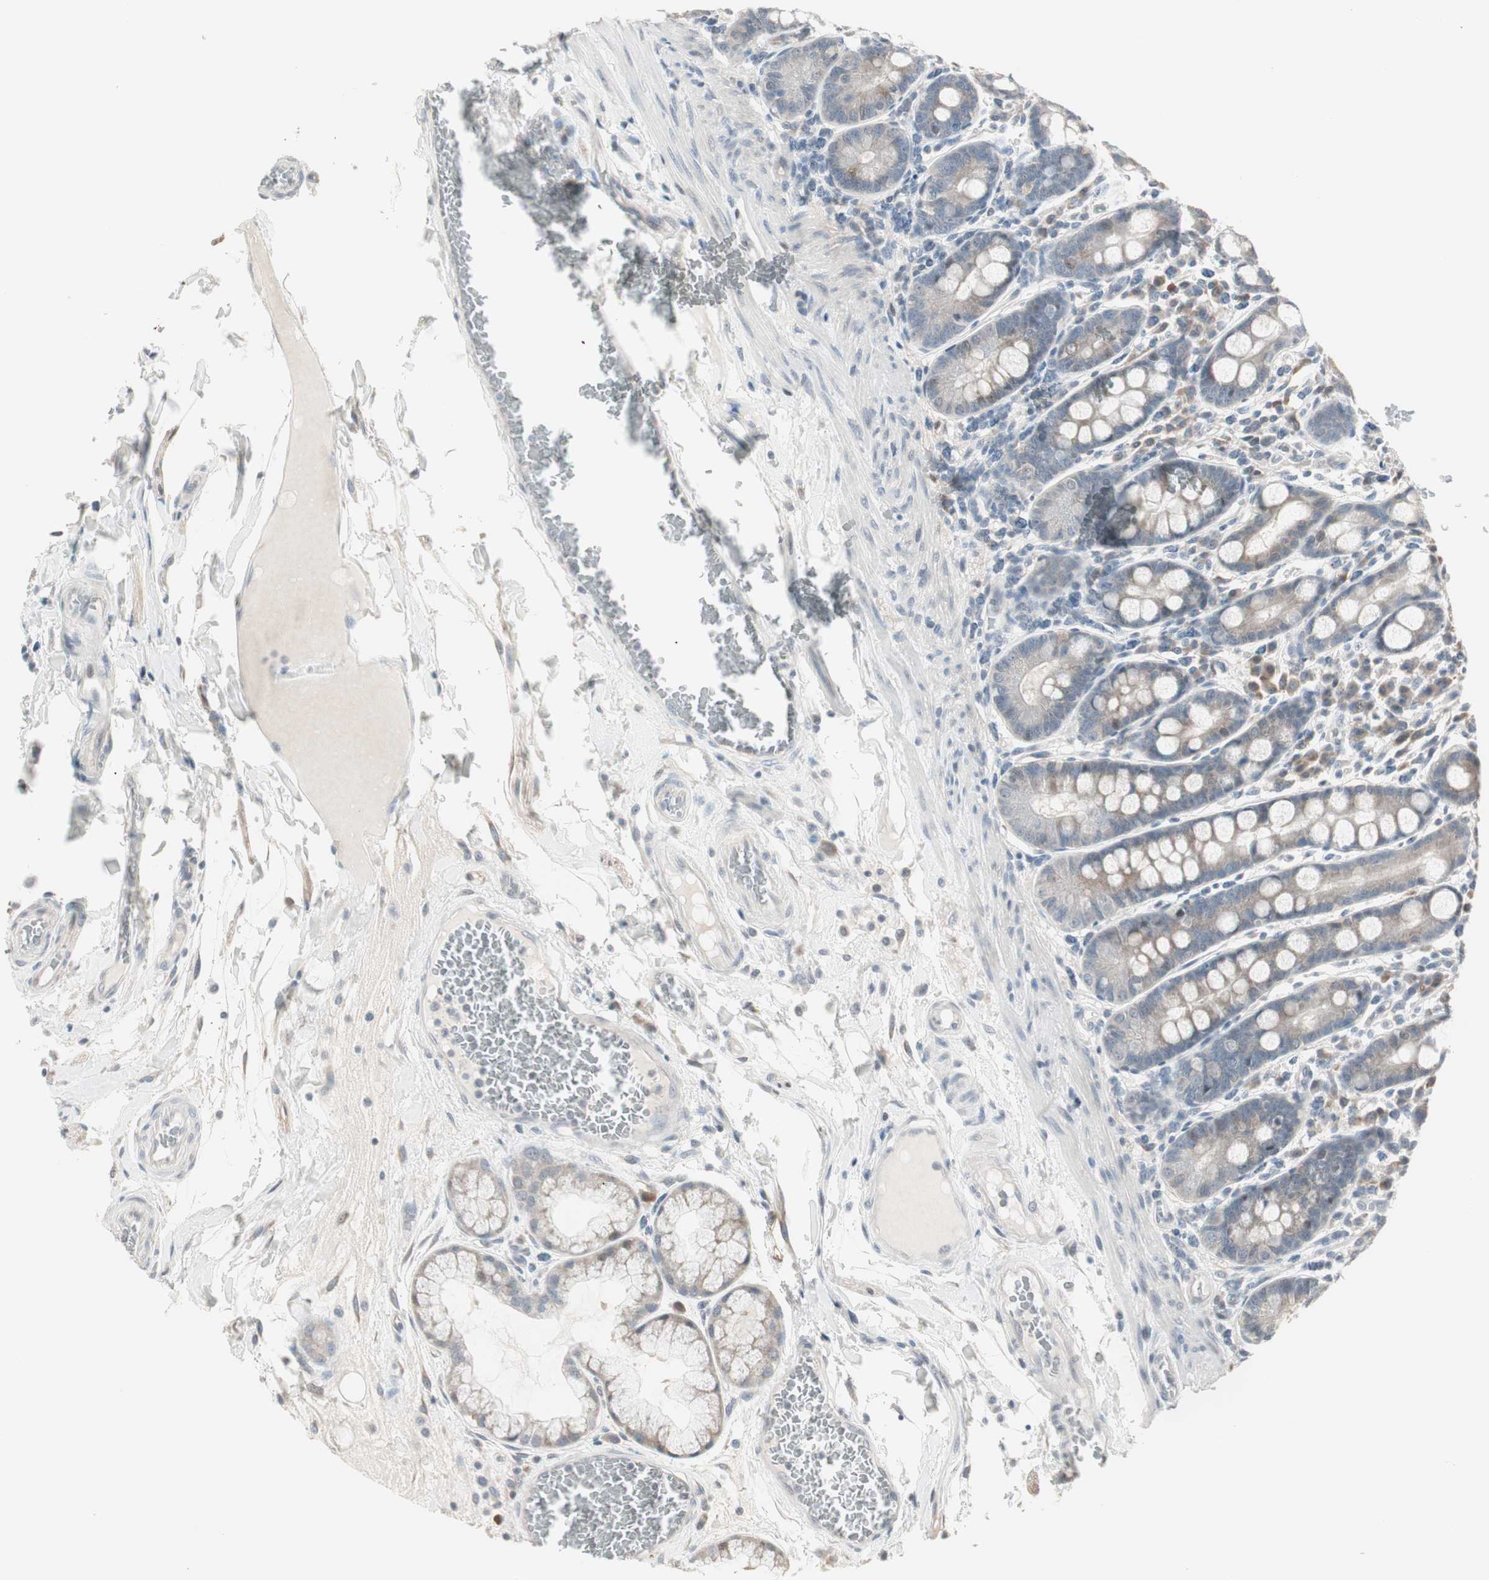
{"staining": {"intensity": "strong", "quantity": ">75%", "location": "cytoplasmic/membranous"}, "tissue": "duodenum", "cell_type": "Glandular cells", "image_type": "normal", "snomed": [{"axis": "morphology", "description": "Normal tissue, NOS"}, {"axis": "topography", "description": "Duodenum"}], "caption": "About >75% of glandular cells in benign human duodenum reveal strong cytoplasmic/membranous protein staining as visualized by brown immunohistochemical staining.", "gene": "PDZK1", "patient": {"sex": "male", "age": 50}}